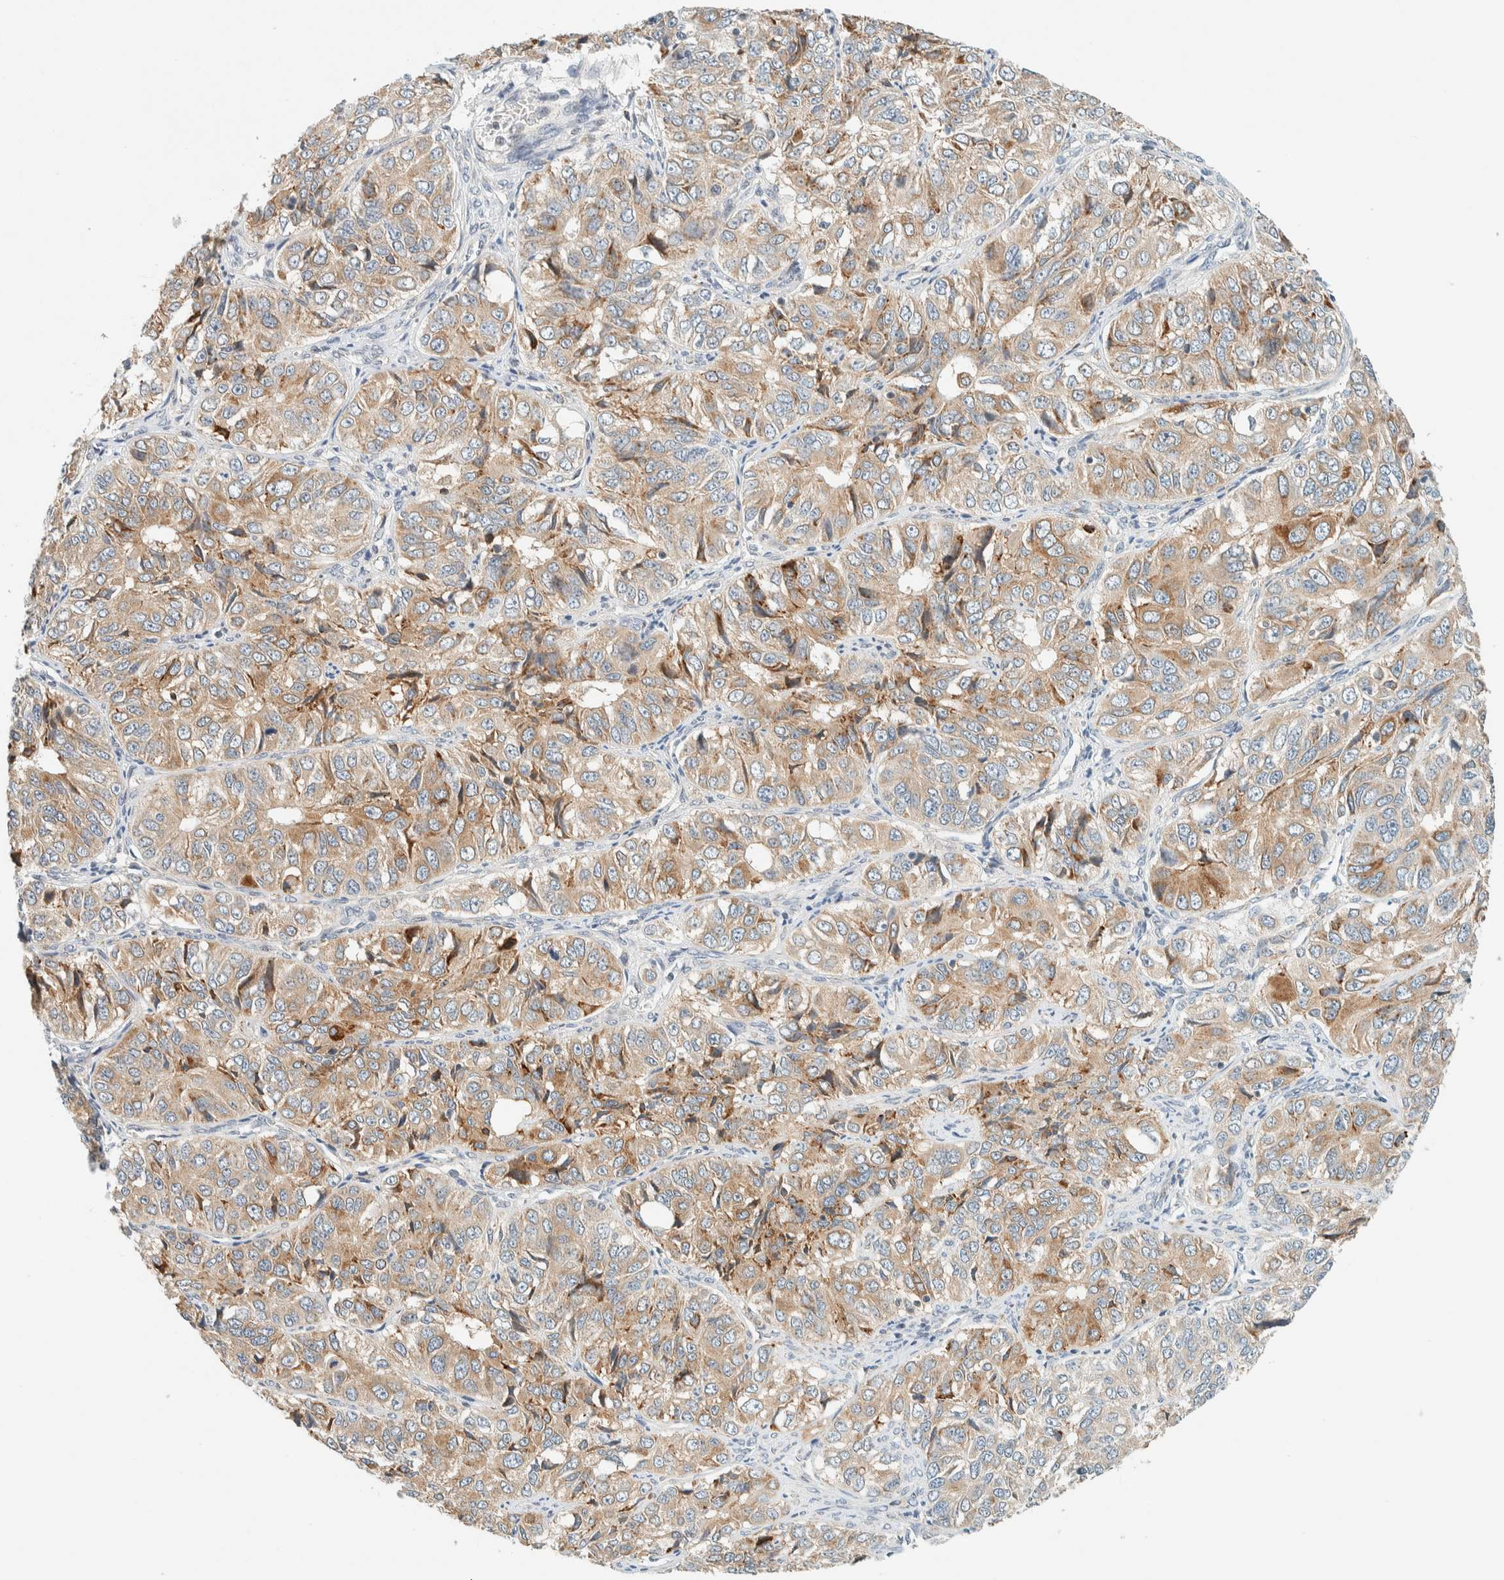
{"staining": {"intensity": "weak", "quantity": ">75%", "location": "cytoplasmic/membranous"}, "tissue": "ovarian cancer", "cell_type": "Tumor cells", "image_type": "cancer", "snomed": [{"axis": "morphology", "description": "Carcinoma, endometroid"}, {"axis": "topography", "description": "Ovary"}], "caption": "Ovarian endometroid carcinoma stained with immunohistochemistry (IHC) exhibits weak cytoplasmic/membranous positivity in approximately >75% of tumor cells.", "gene": "SUMF2", "patient": {"sex": "female", "age": 51}}